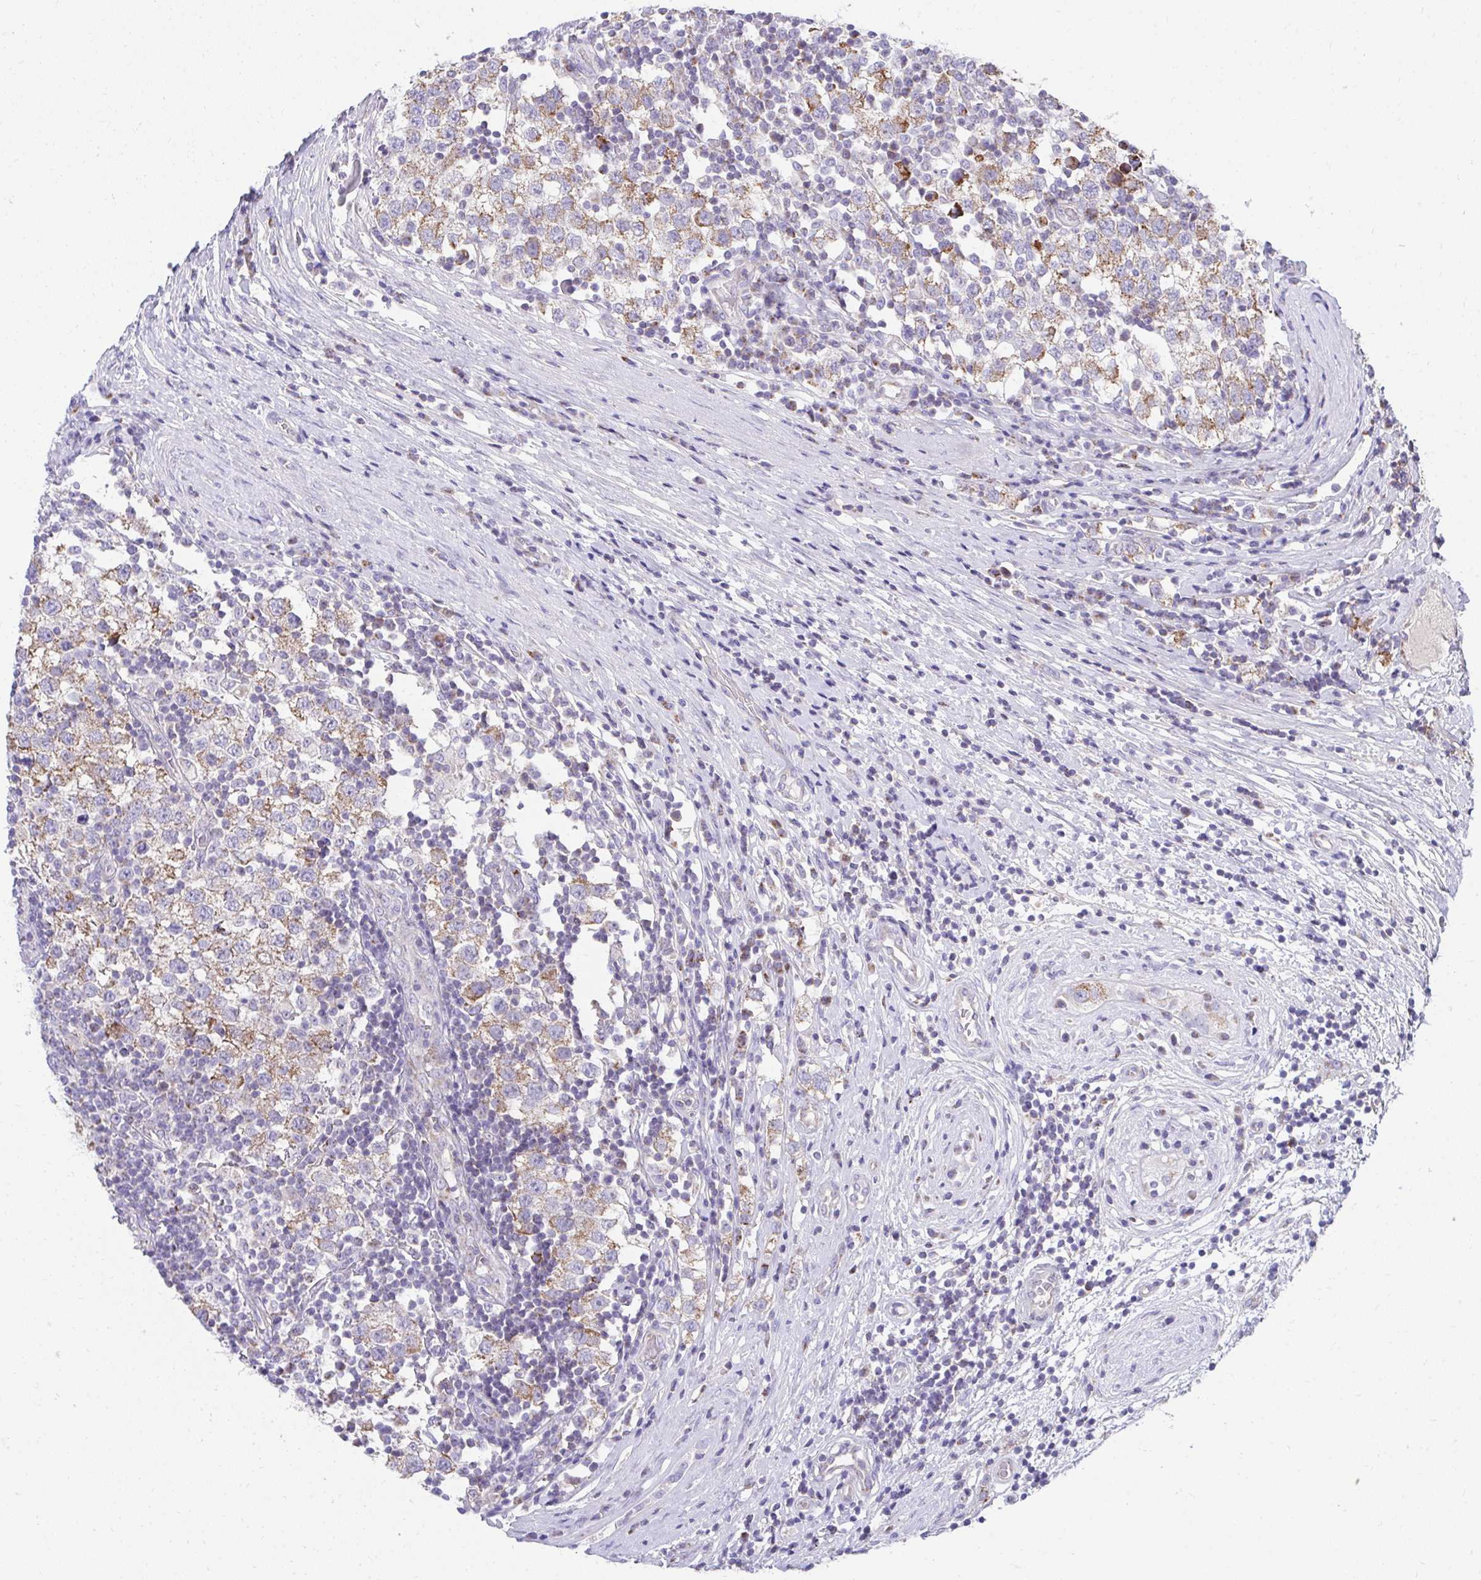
{"staining": {"intensity": "moderate", "quantity": ">75%", "location": "cytoplasmic/membranous"}, "tissue": "testis cancer", "cell_type": "Tumor cells", "image_type": "cancer", "snomed": [{"axis": "morphology", "description": "Seminoma, NOS"}, {"axis": "topography", "description": "Testis"}], "caption": "Immunohistochemistry (IHC) staining of testis seminoma, which demonstrates medium levels of moderate cytoplasmic/membranous expression in about >75% of tumor cells indicating moderate cytoplasmic/membranous protein staining. The staining was performed using DAB (brown) for protein detection and nuclei were counterstained in hematoxylin (blue).", "gene": "PRRG3", "patient": {"sex": "male", "age": 34}}